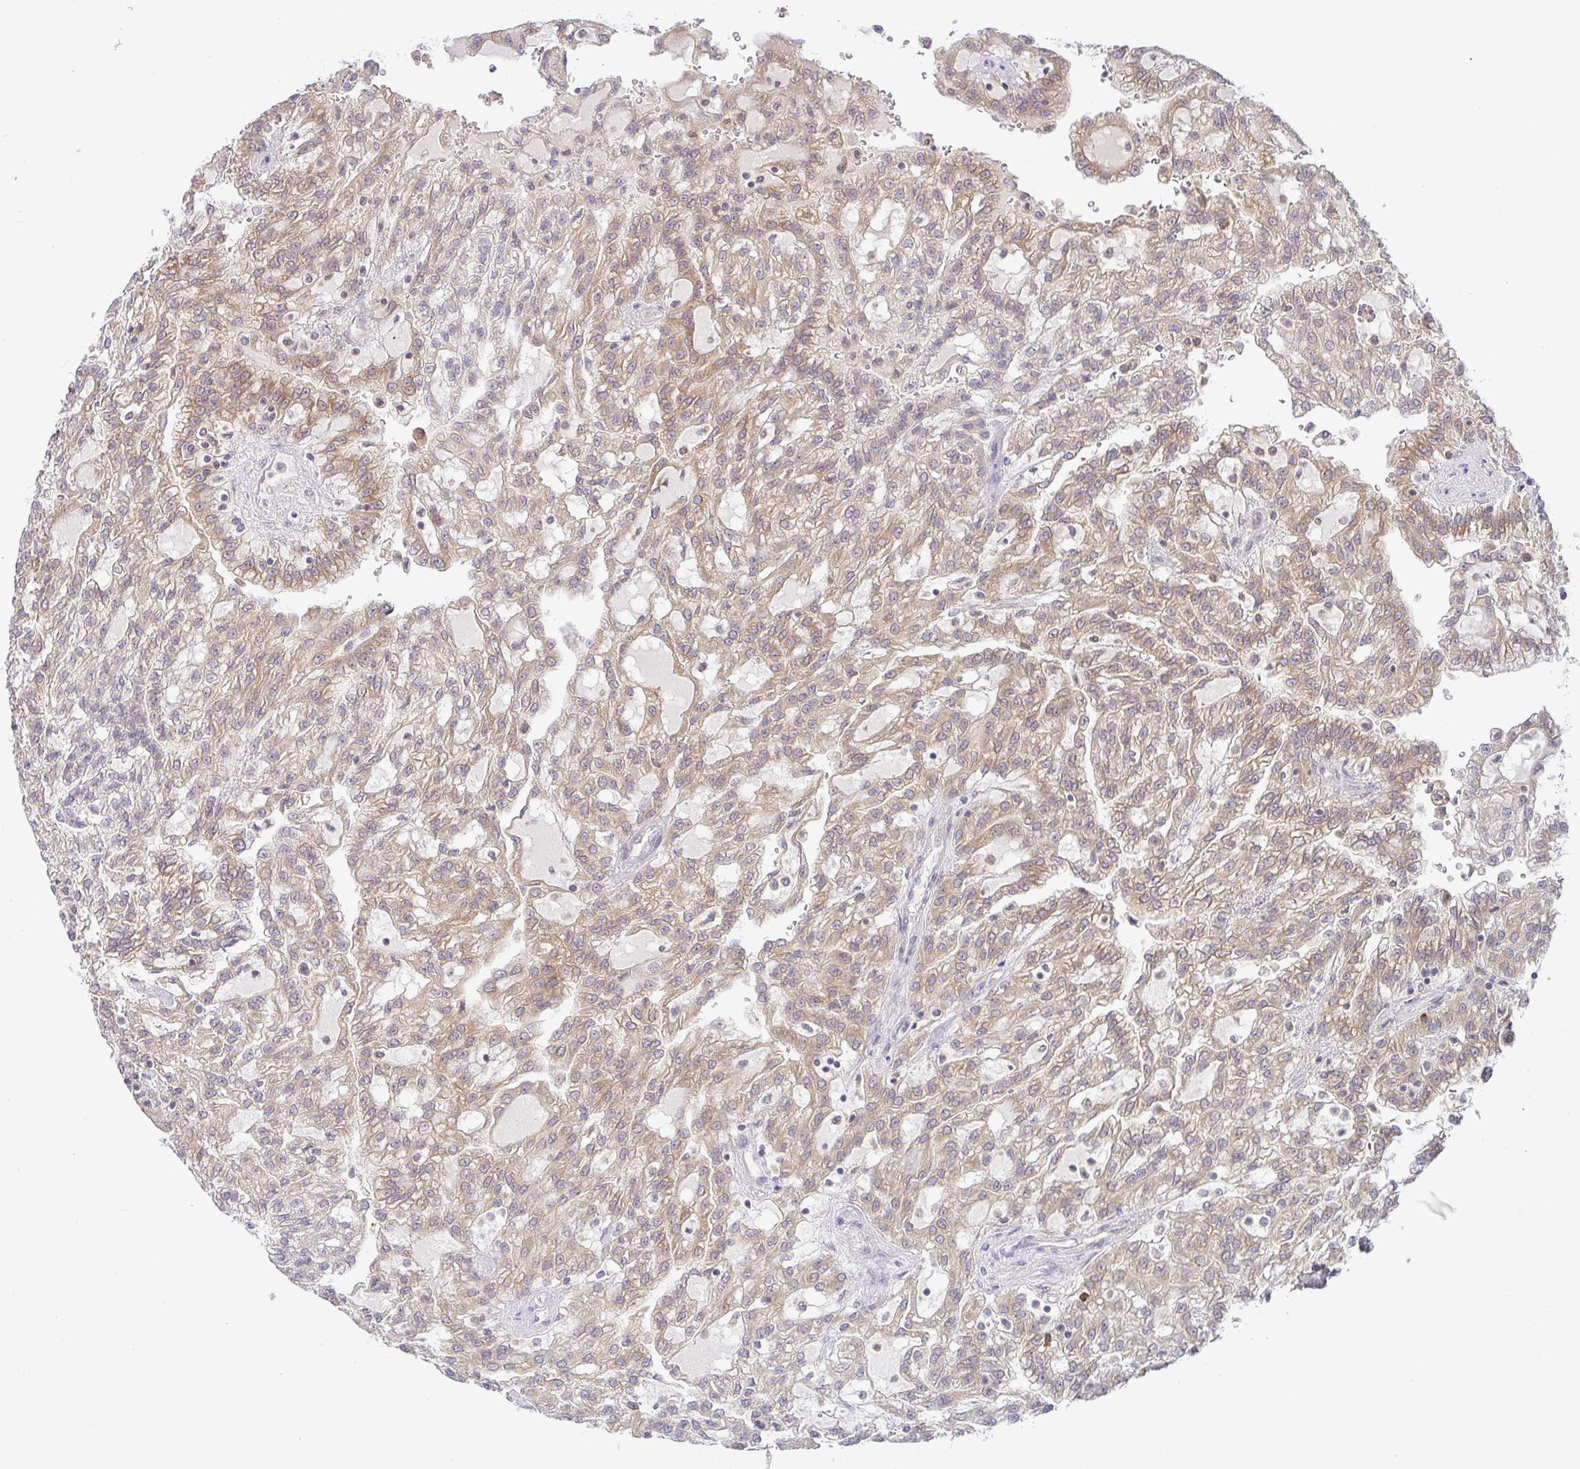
{"staining": {"intensity": "moderate", "quantity": ">75%", "location": "cytoplasmic/membranous"}, "tissue": "renal cancer", "cell_type": "Tumor cells", "image_type": "cancer", "snomed": [{"axis": "morphology", "description": "Adenocarcinoma, NOS"}, {"axis": "topography", "description": "Kidney"}], "caption": "Immunohistochemistry photomicrograph of neoplastic tissue: adenocarcinoma (renal) stained using IHC reveals medium levels of moderate protein expression localized specifically in the cytoplasmic/membranous of tumor cells, appearing as a cytoplasmic/membranous brown color.", "gene": "DERL2", "patient": {"sex": "male", "age": 63}}